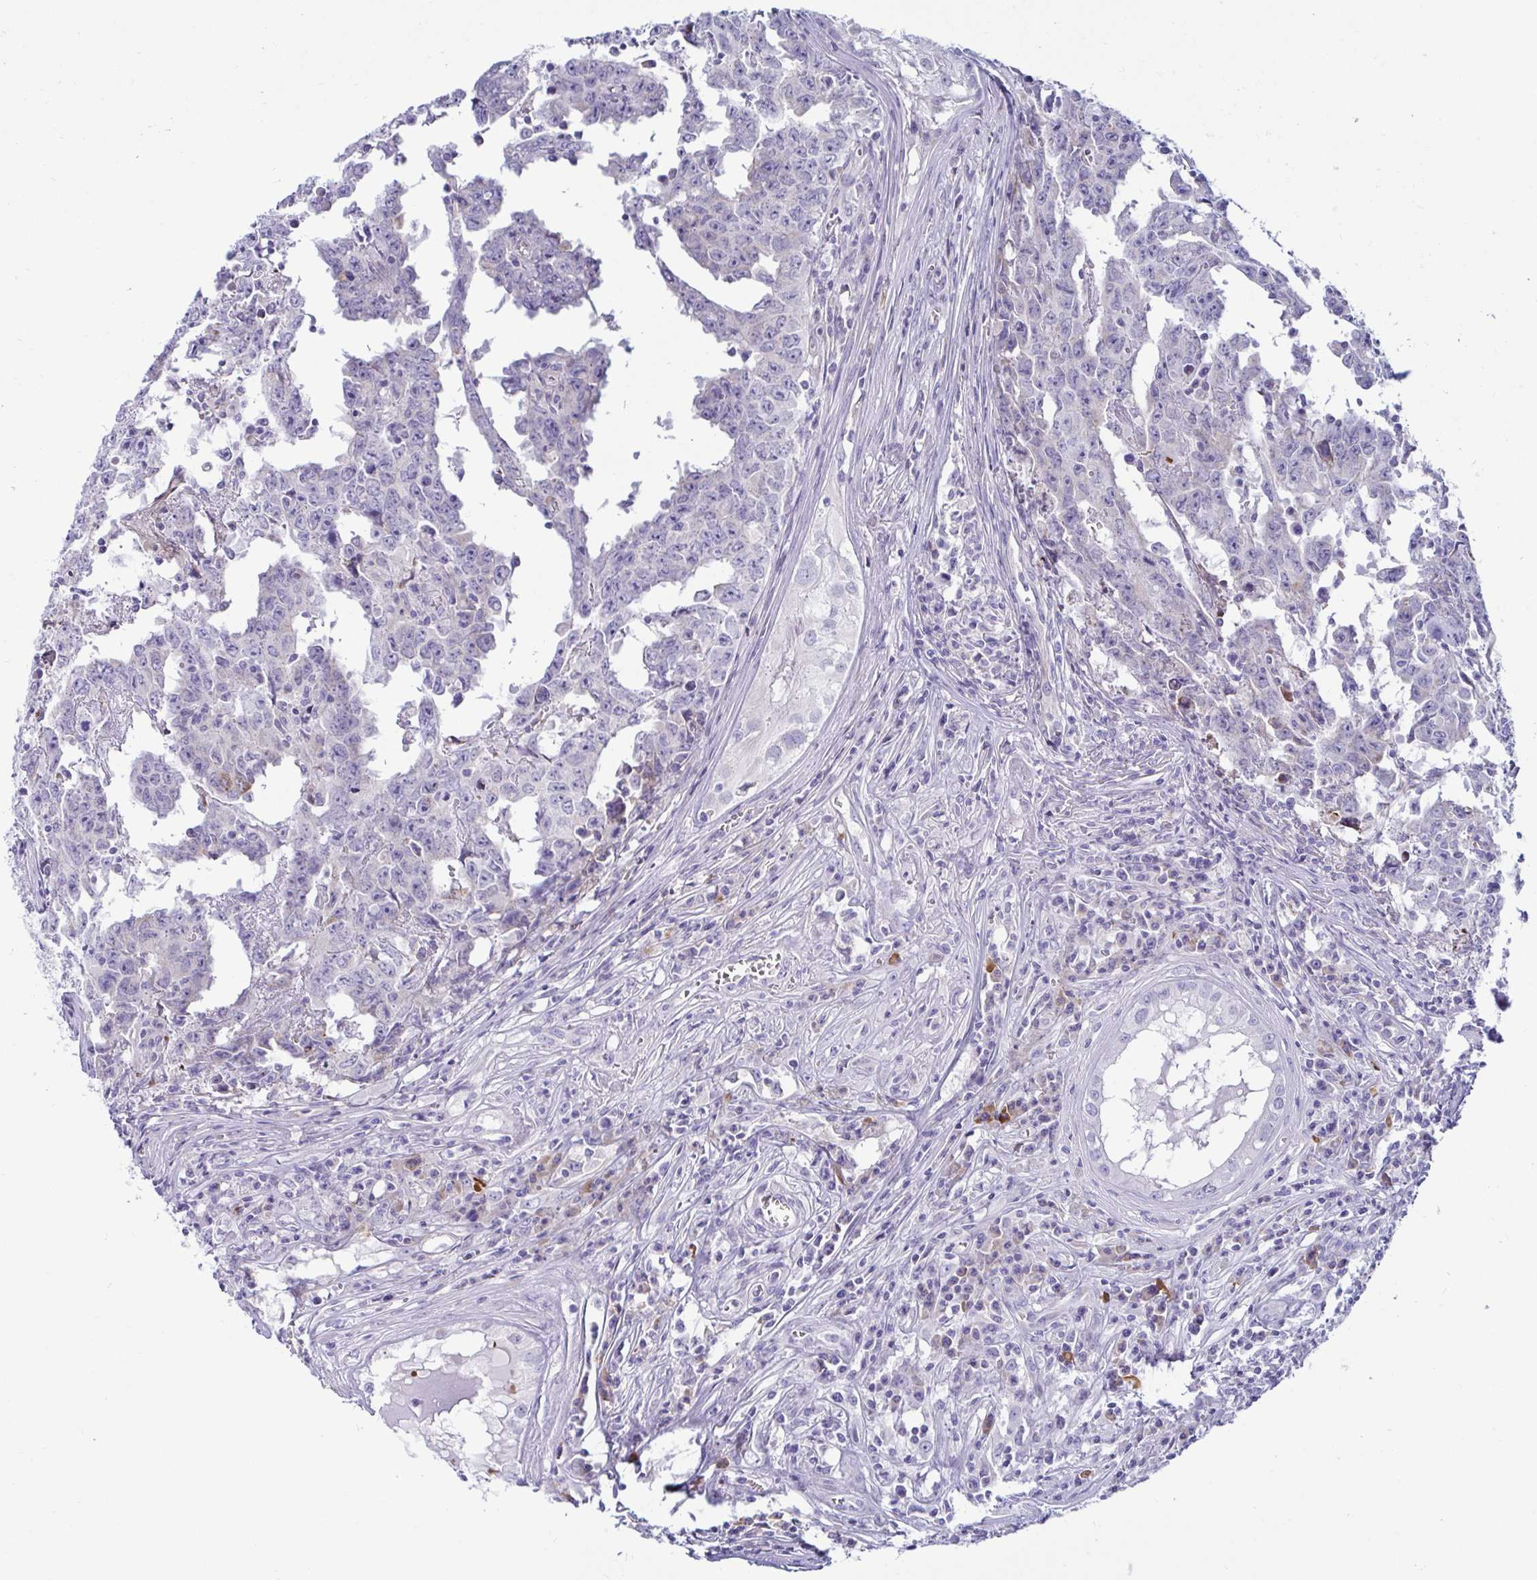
{"staining": {"intensity": "negative", "quantity": "none", "location": "none"}, "tissue": "testis cancer", "cell_type": "Tumor cells", "image_type": "cancer", "snomed": [{"axis": "morphology", "description": "Carcinoma, Embryonal, NOS"}, {"axis": "topography", "description": "Testis"}], "caption": "High magnification brightfield microscopy of testis cancer (embryonal carcinoma) stained with DAB (brown) and counterstained with hematoxylin (blue): tumor cells show no significant staining.", "gene": "TFPI2", "patient": {"sex": "male", "age": 22}}